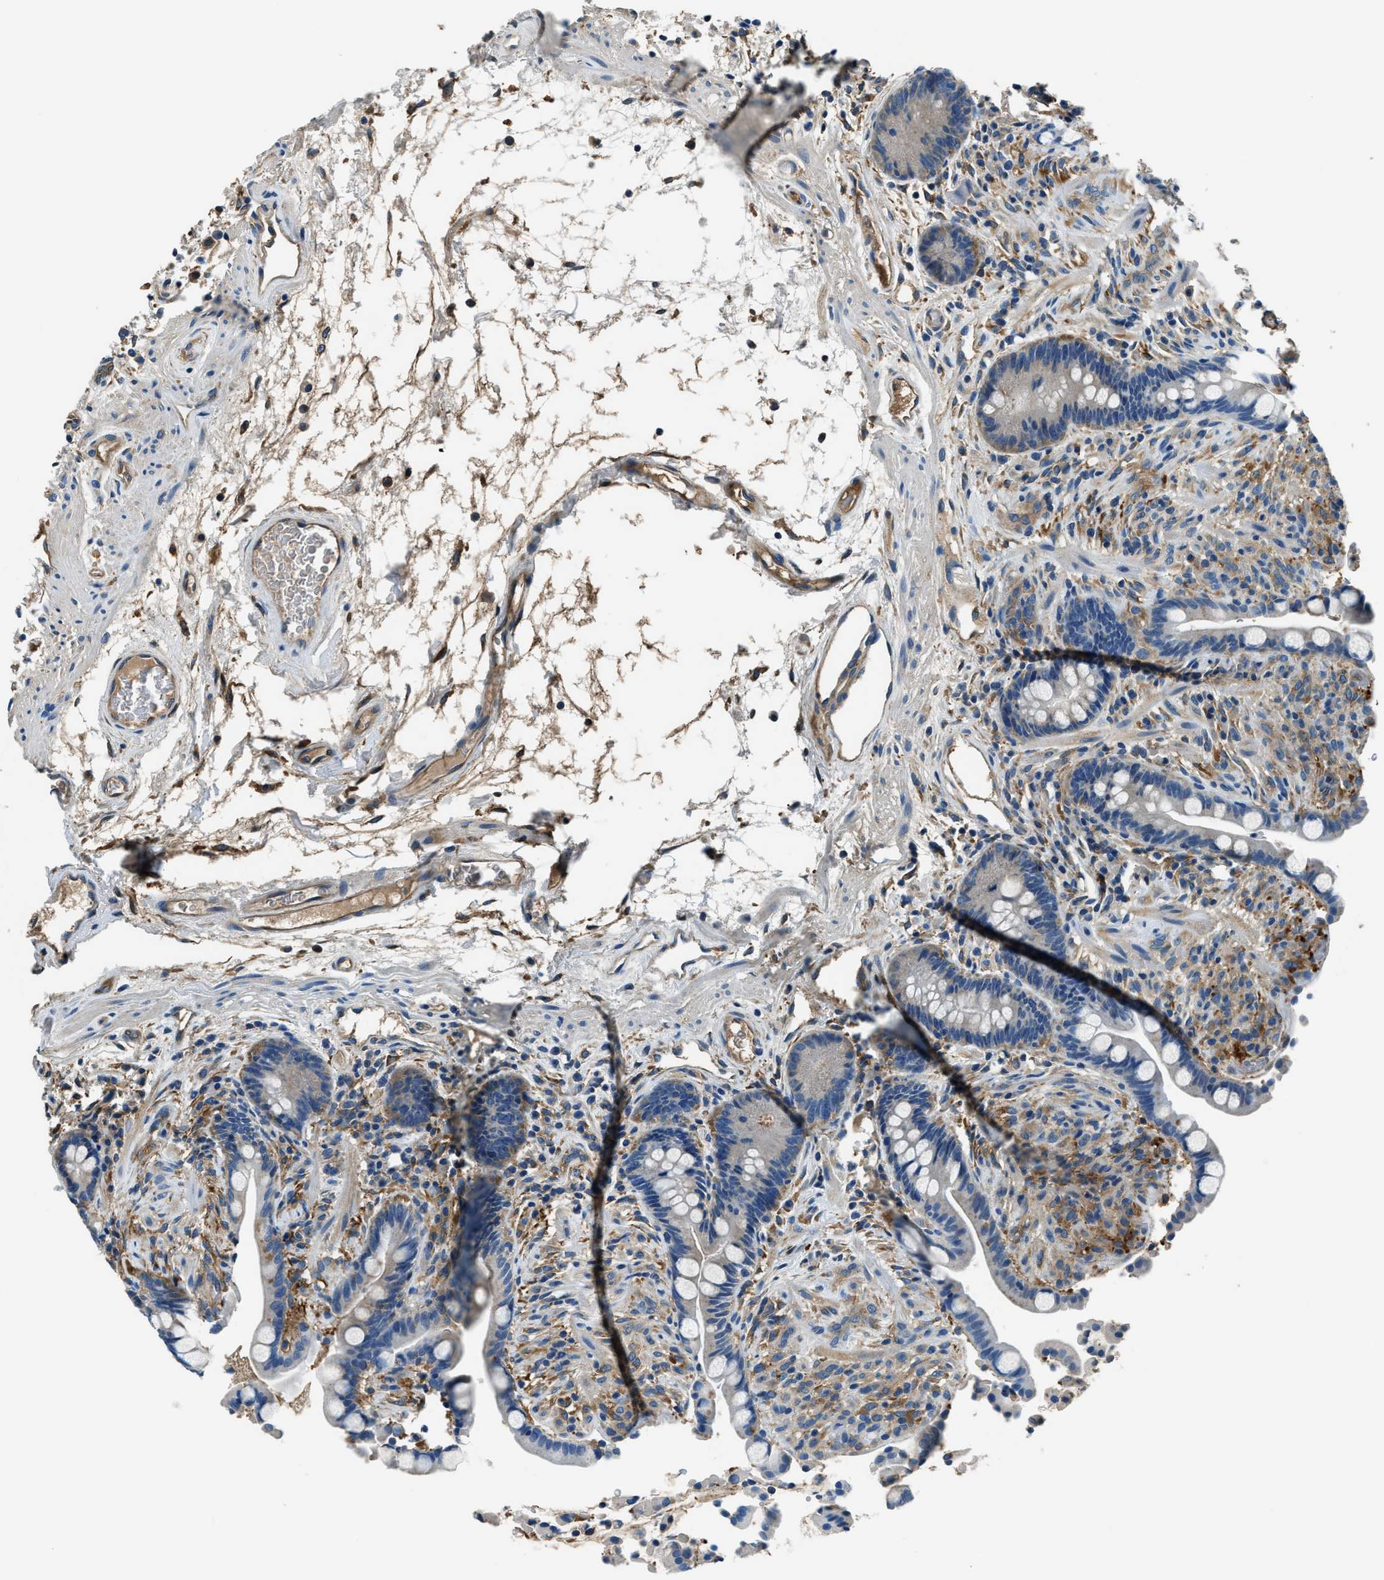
{"staining": {"intensity": "moderate", "quantity": ">75%", "location": "cytoplasmic/membranous"}, "tissue": "colon", "cell_type": "Endothelial cells", "image_type": "normal", "snomed": [{"axis": "morphology", "description": "Normal tissue, NOS"}, {"axis": "topography", "description": "Colon"}], "caption": "Immunohistochemistry (IHC) micrograph of normal colon stained for a protein (brown), which displays medium levels of moderate cytoplasmic/membranous staining in about >75% of endothelial cells.", "gene": "EEA1", "patient": {"sex": "male", "age": 73}}